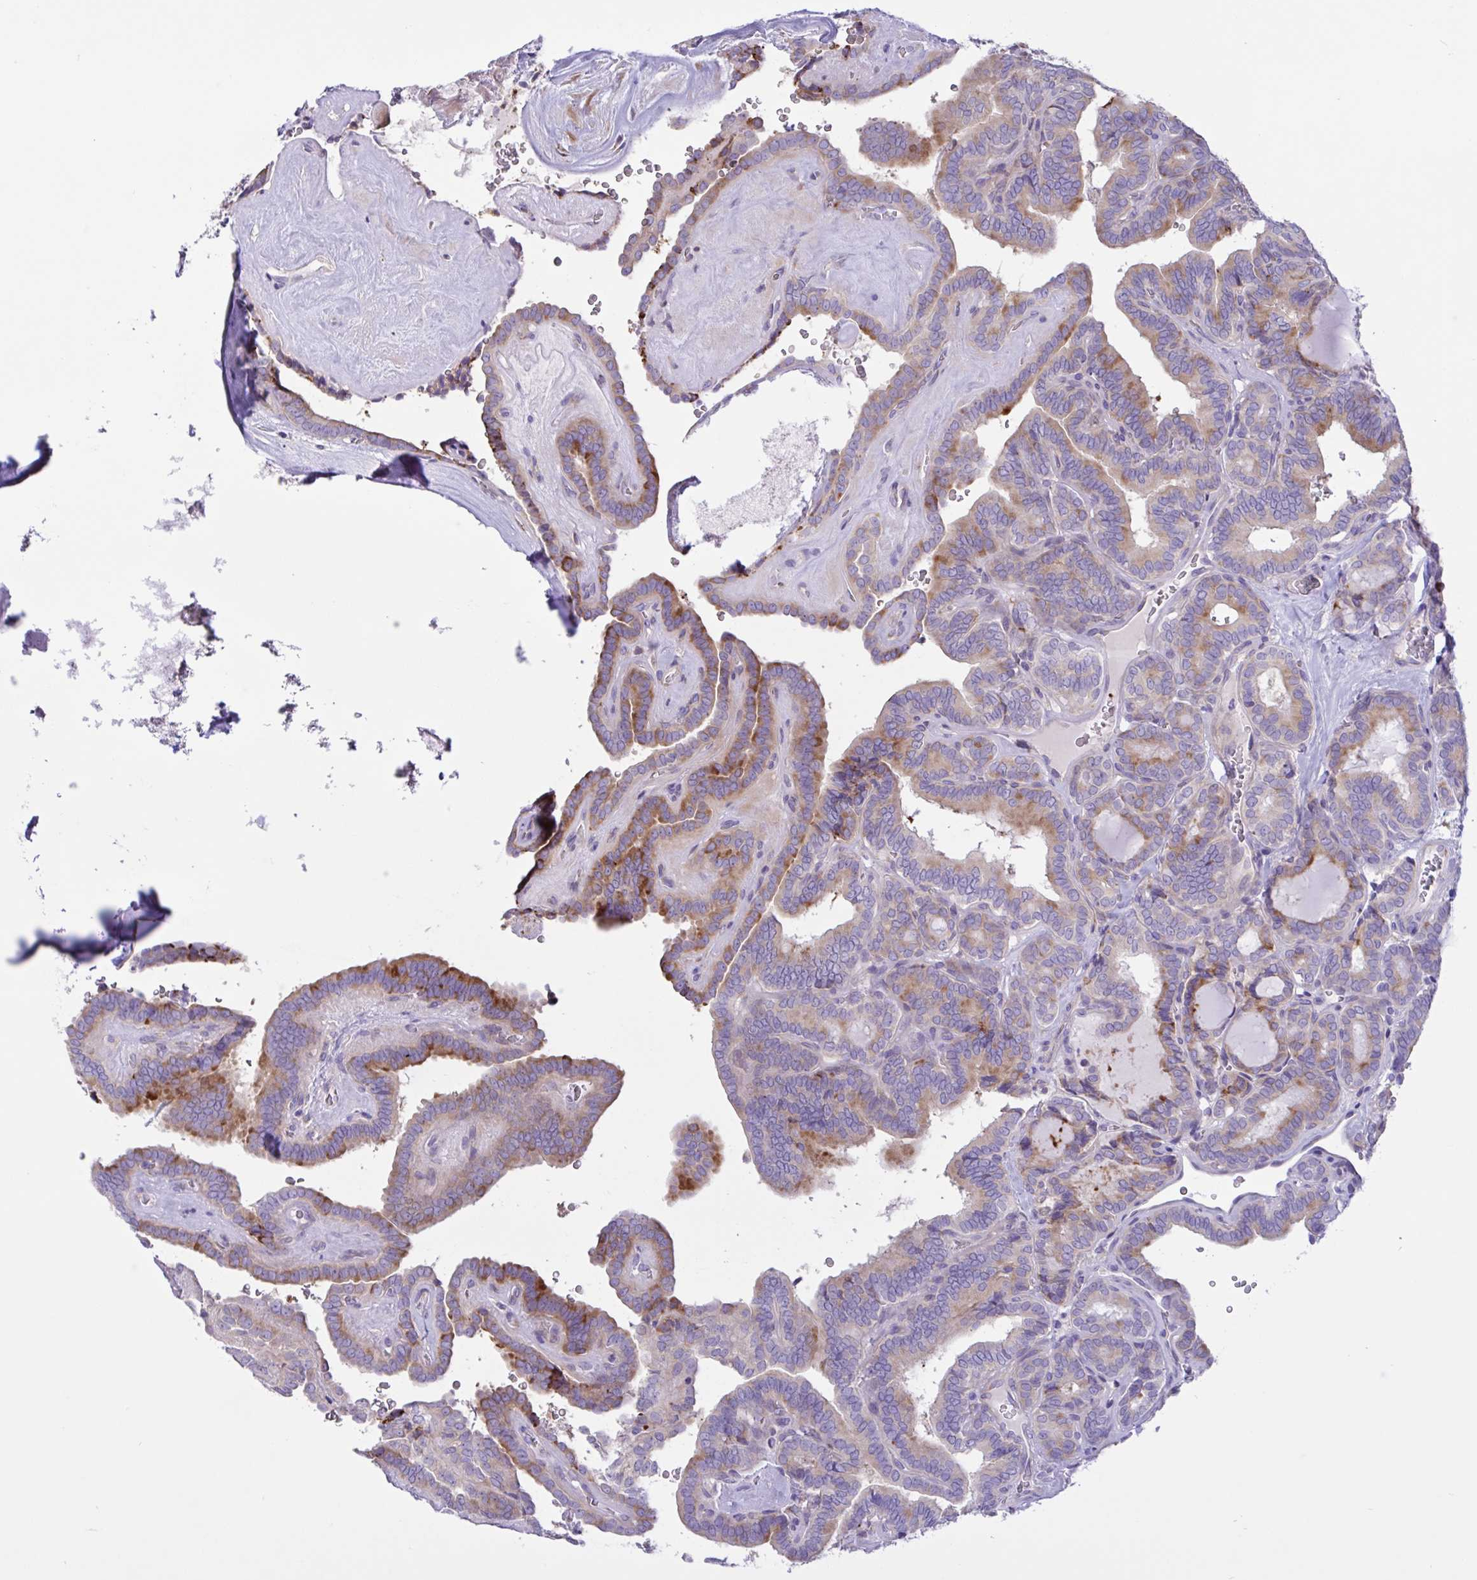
{"staining": {"intensity": "moderate", "quantity": "25%-75%", "location": "cytoplasmic/membranous"}, "tissue": "thyroid cancer", "cell_type": "Tumor cells", "image_type": "cancer", "snomed": [{"axis": "morphology", "description": "Papillary adenocarcinoma, NOS"}, {"axis": "topography", "description": "Thyroid gland"}], "caption": "Immunohistochemical staining of human thyroid cancer (papillary adenocarcinoma) displays medium levels of moderate cytoplasmic/membranous positivity in approximately 25%-75% of tumor cells. (Brightfield microscopy of DAB IHC at high magnification).", "gene": "DSC3", "patient": {"sex": "female", "age": 21}}